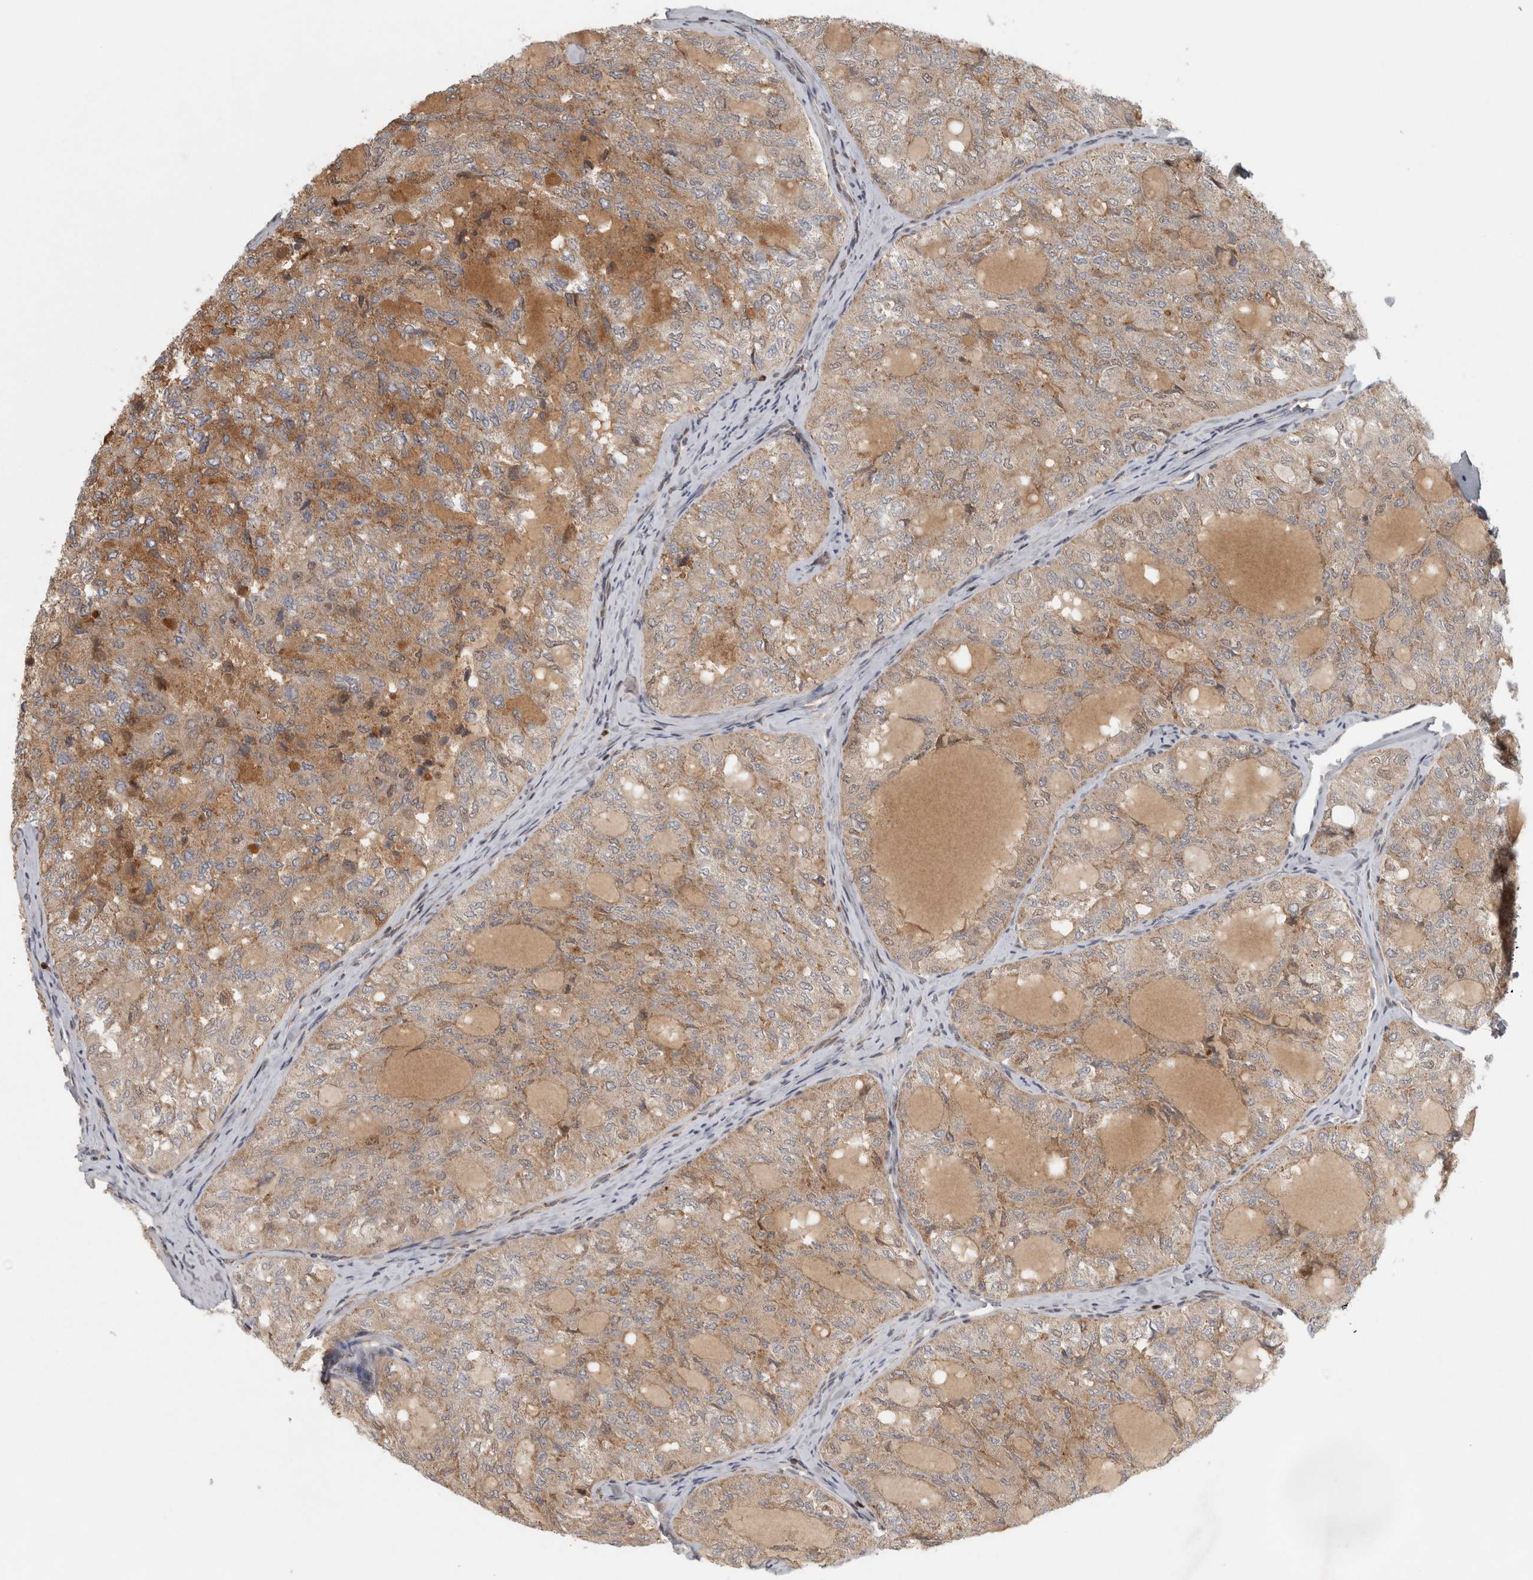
{"staining": {"intensity": "weak", "quantity": ">75%", "location": "cytoplasmic/membranous,nuclear"}, "tissue": "thyroid cancer", "cell_type": "Tumor cells", "image_type": "cancer", "snomed": [{"axis": "morphology", "description": "Follicular adenoma carcinoma, NOS"}, {"axis": "topography", "description": "Thyroid gland"}], "caption": "Thyroid follicular adenoma carcinoma stained with a brown dye demonstrates weak cytoplasmic/membranous and nuclear positive expression in about >75% of tumor cells.", "gene": "KDM8", "patient": {"sex": "male", "age": 75}}